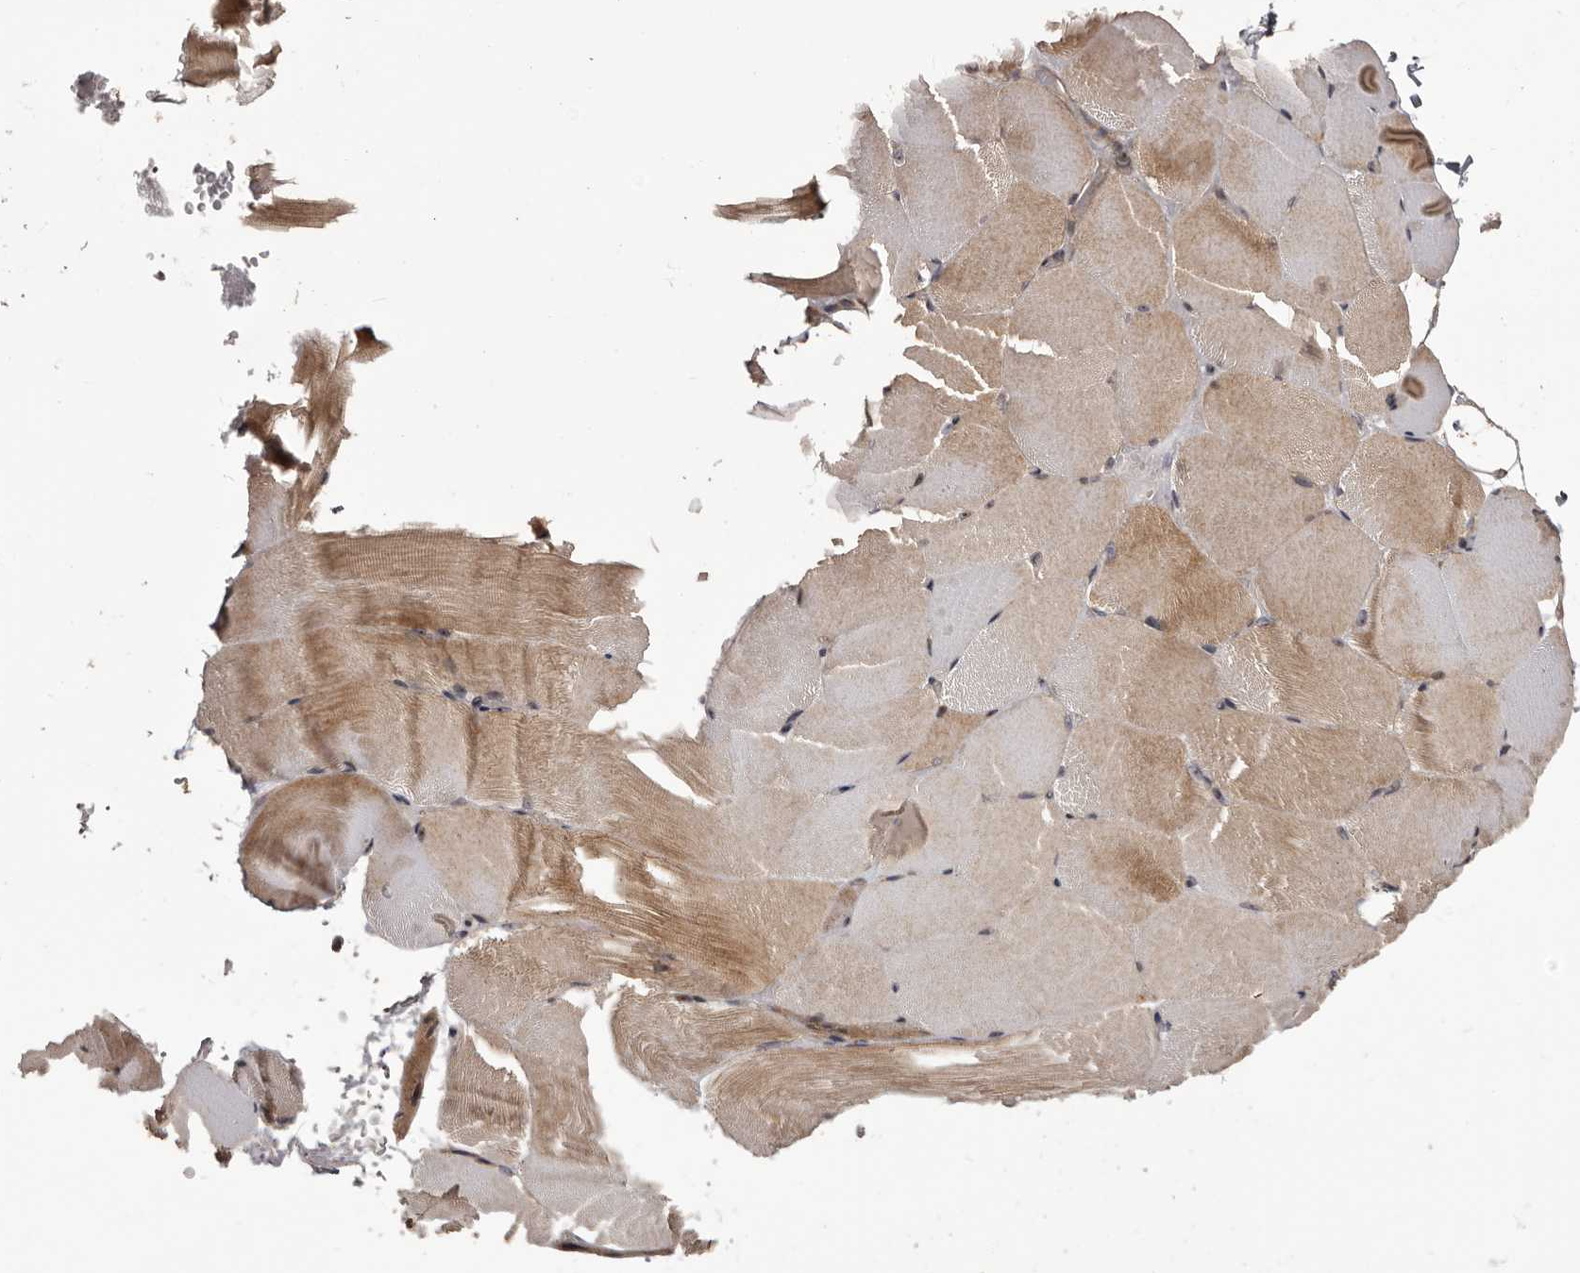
{"staining": {"intensity": "moderate", "quantity": "25%-75%", "location": "cytoplasmic/membranous"}, "tissue": "skeletal muscle", "cell_type": "Myocytes", "image_type": "normal", "snomed": [{"axis": "morphology", "description": "Normal tissue, NOS"}, {"axis": "topography", "description": "Skeletal muscle"}, {"axis": "topography", "description": "Parathyroid gland"}], "caption": "Myocytes reveal medium levels of moderate cytoplasmic/membranous staining in about 25%-75% of cells in unremarkable human skeletal muscle.", "gene": "ZCCHC7", "patient": {"sex": "female", "age": 37}}